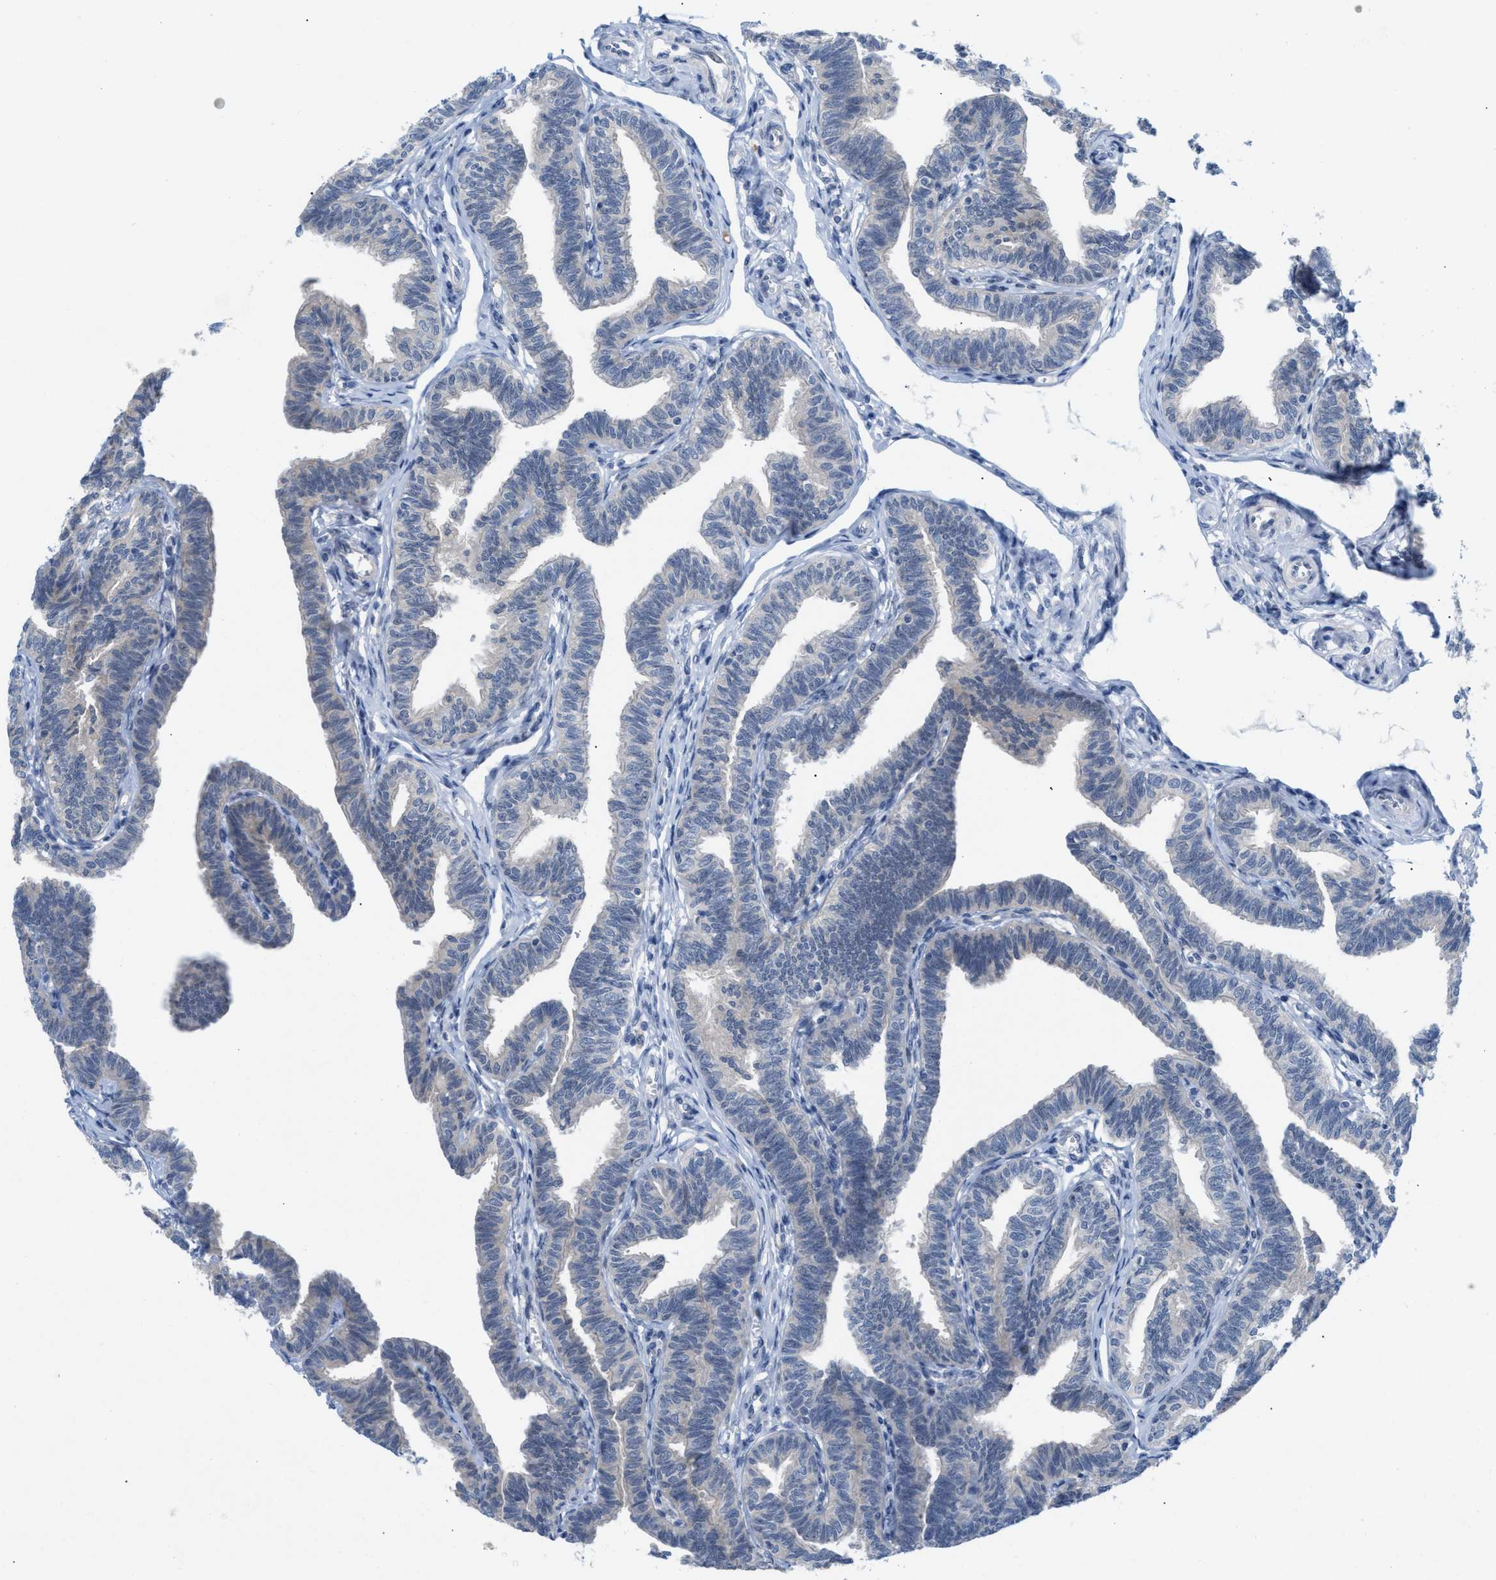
{"staining": {"intensity": "weak", "quantity": "<25%", "location": "cytoplasmic/membranous"}, "tissue": "fallopian tube", "cell_type": "Glandular cells", "image_type": "normal", "snomed": [{"axis": "morphology", "description": "Normal tissue, NOS"}, {"axis": "topography", "description": "Fallopian tube"}, {"axis": "topography", "description": "Ovary"}], "caption": "Immunohistochemistry (IHC) micrograph of normal fallopian tube: fallopian tube stained with DAB (3,3'-diaminobenzidine) shows no significant protein expression in glandular cells. (Immunohistochemistry, brightfield microscopy, high magnification).", "gene": "WIPI2", "patient": {"sex": "female", "age": 23}}